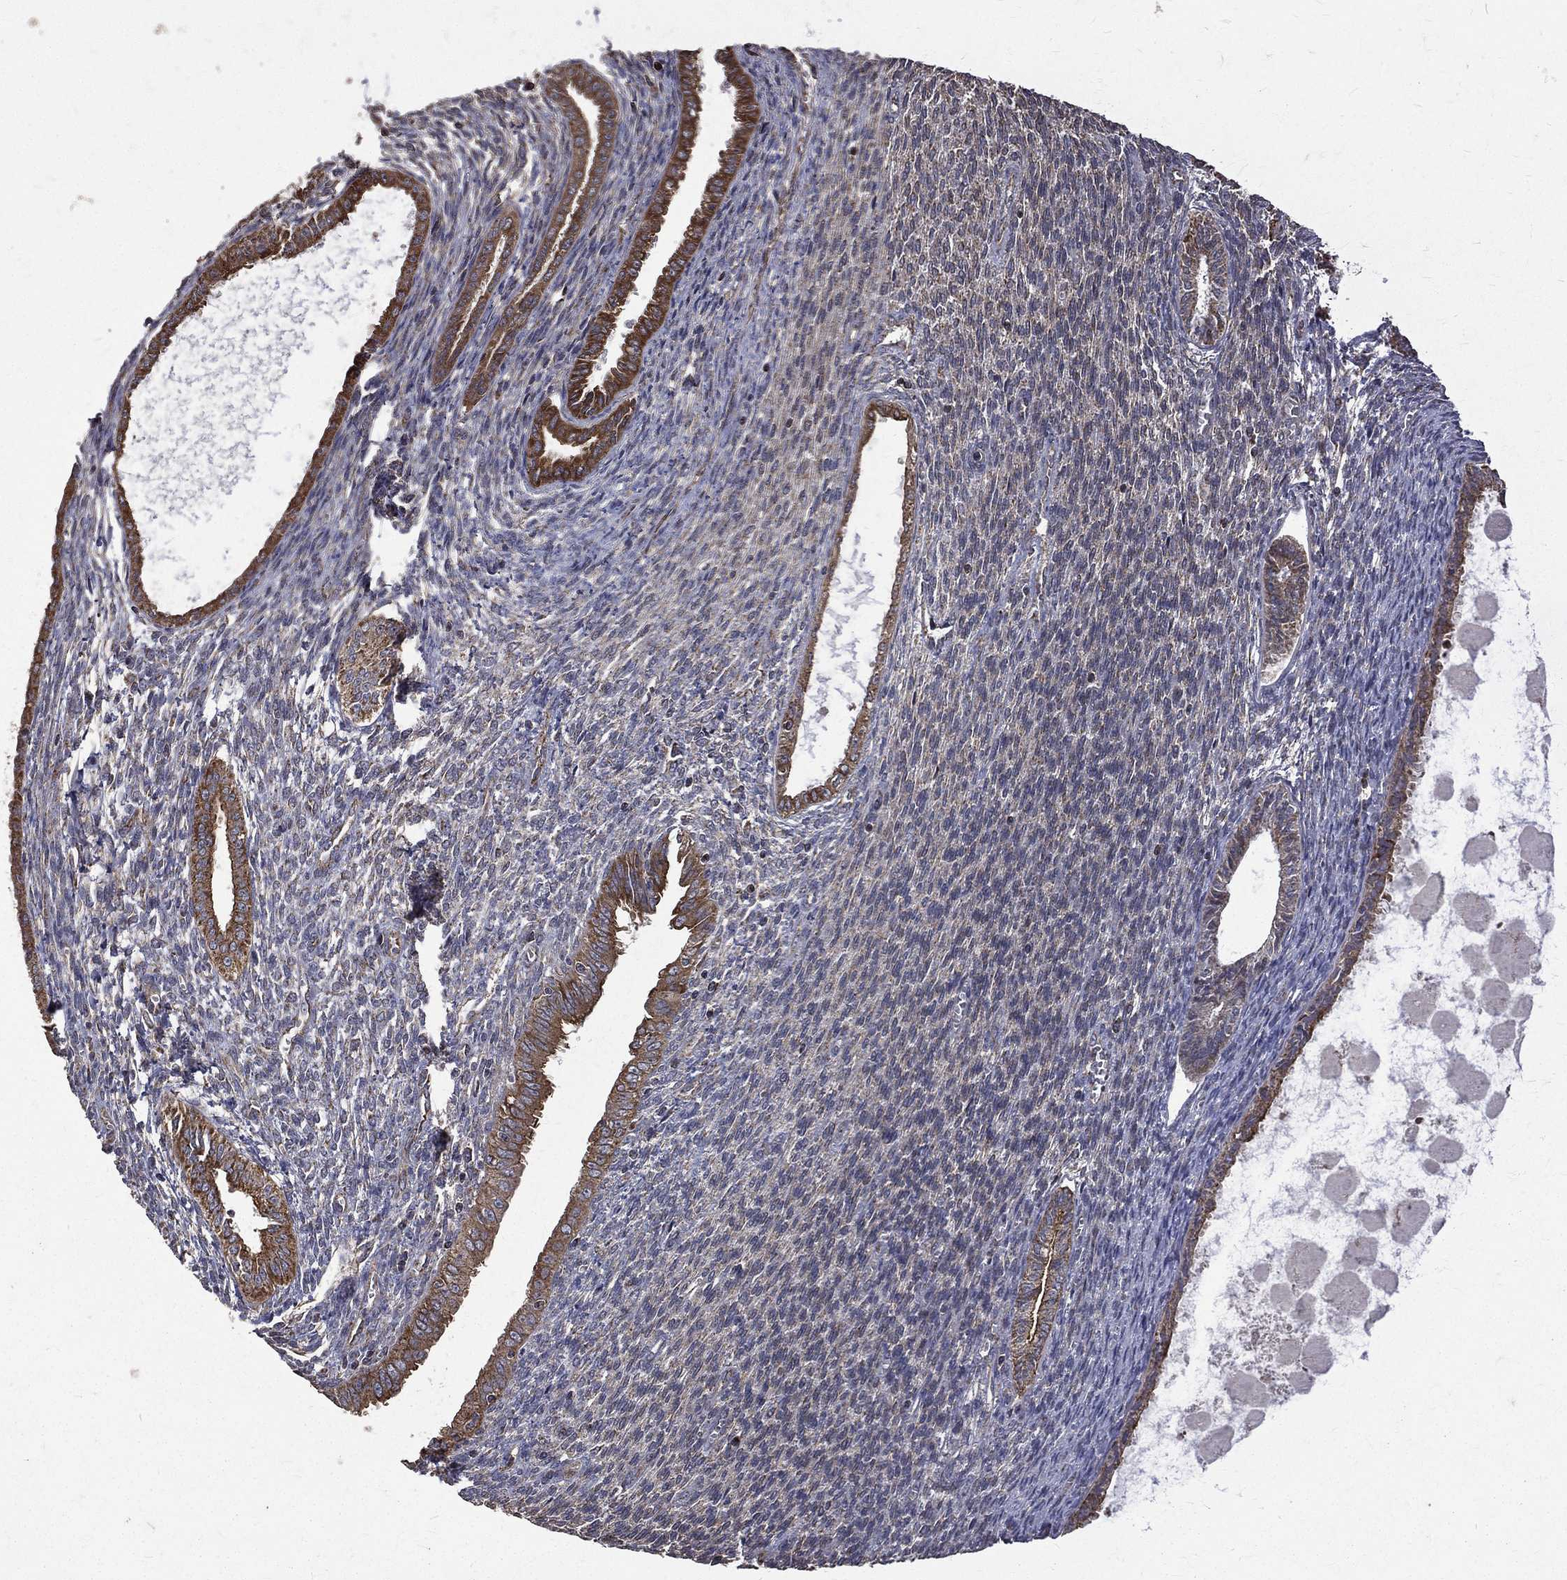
{"staining": {"intensity": "strong", "quantity": "25%-75%", "location": "cytoplasmic/membranous"}, "tissue": "endometrial cancer", "cell_type": "Tumor cells", "image_type": "cancer", "snomed": [{"axis": "morphology", "description": "Adenocarcinoma, NOS"}, {"axis": "topography", "description": "Endometrium"}], "caption": "Strong cytoplasmic/membranous protein expression is identified in approximately 25%-75% of tumor cells in endometrial cancer.", "gene": "RPGR", "patient": {"sex": "female", "age": 86}}